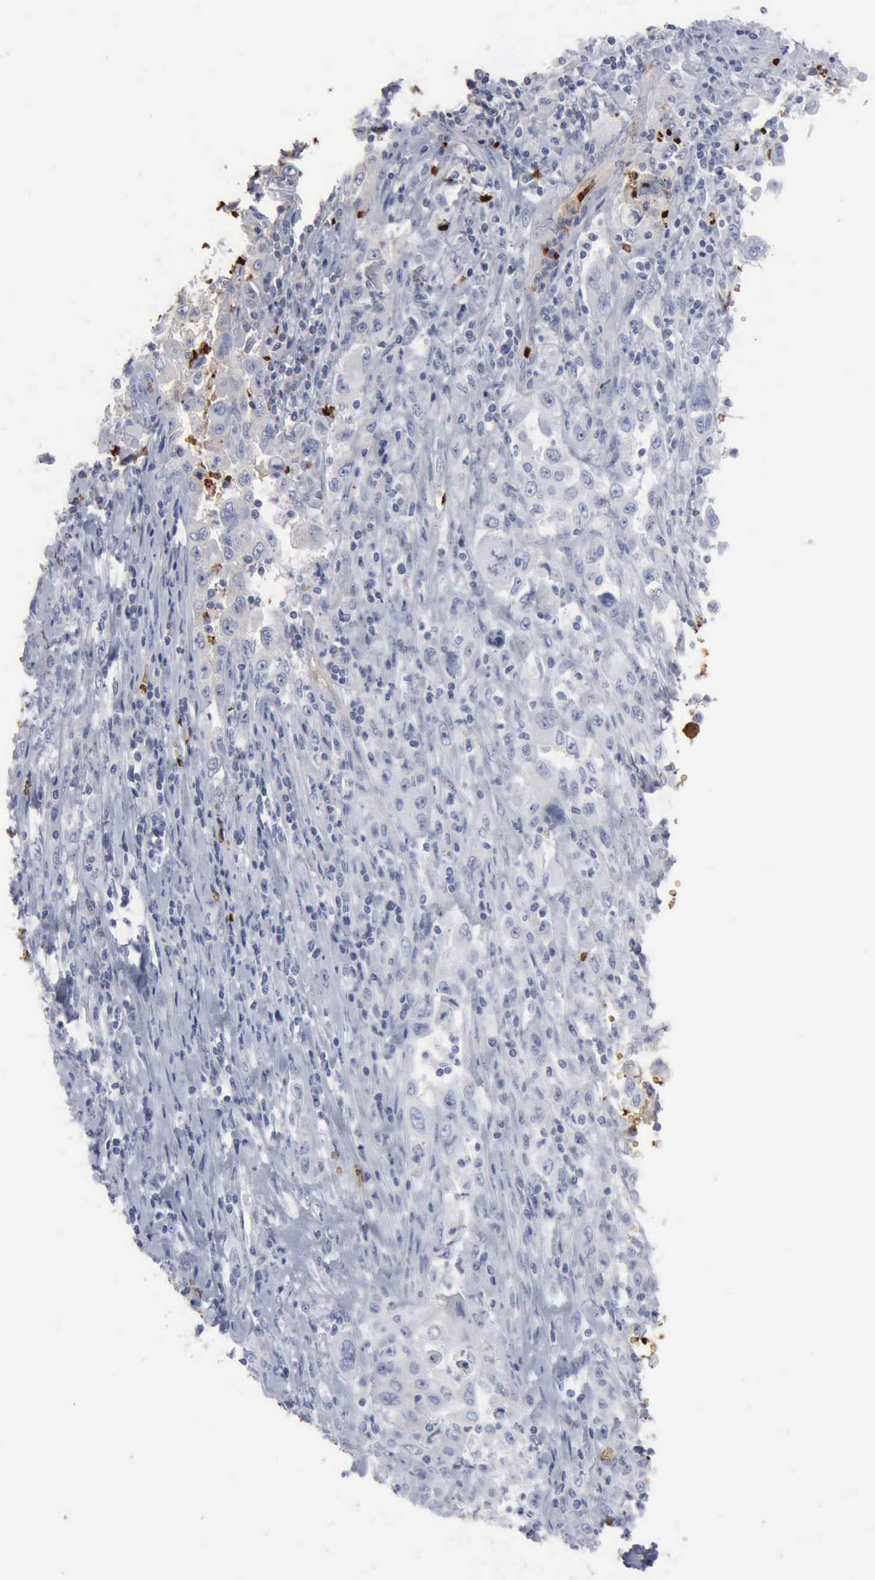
{"staining": {"intensity": "weak", "quantity": "<25%", "location": "cytoplasmic/membranous"}, "tissue": "pancreatic cancer", "cell_type": "Tumor cells", "image_type": "cancer", "snomed": [{"axis": "morphology", "description": "Adenocarcinoma, NOS"}, {"axis": "topography", "description": "Pancreas"}], "caption": "Pancreatic cancer was stained to show a protein in brown. There is no significant expression in tumor cells.", "gene": "TGFB1", "patient": {"sex": "male", "age": 70}}